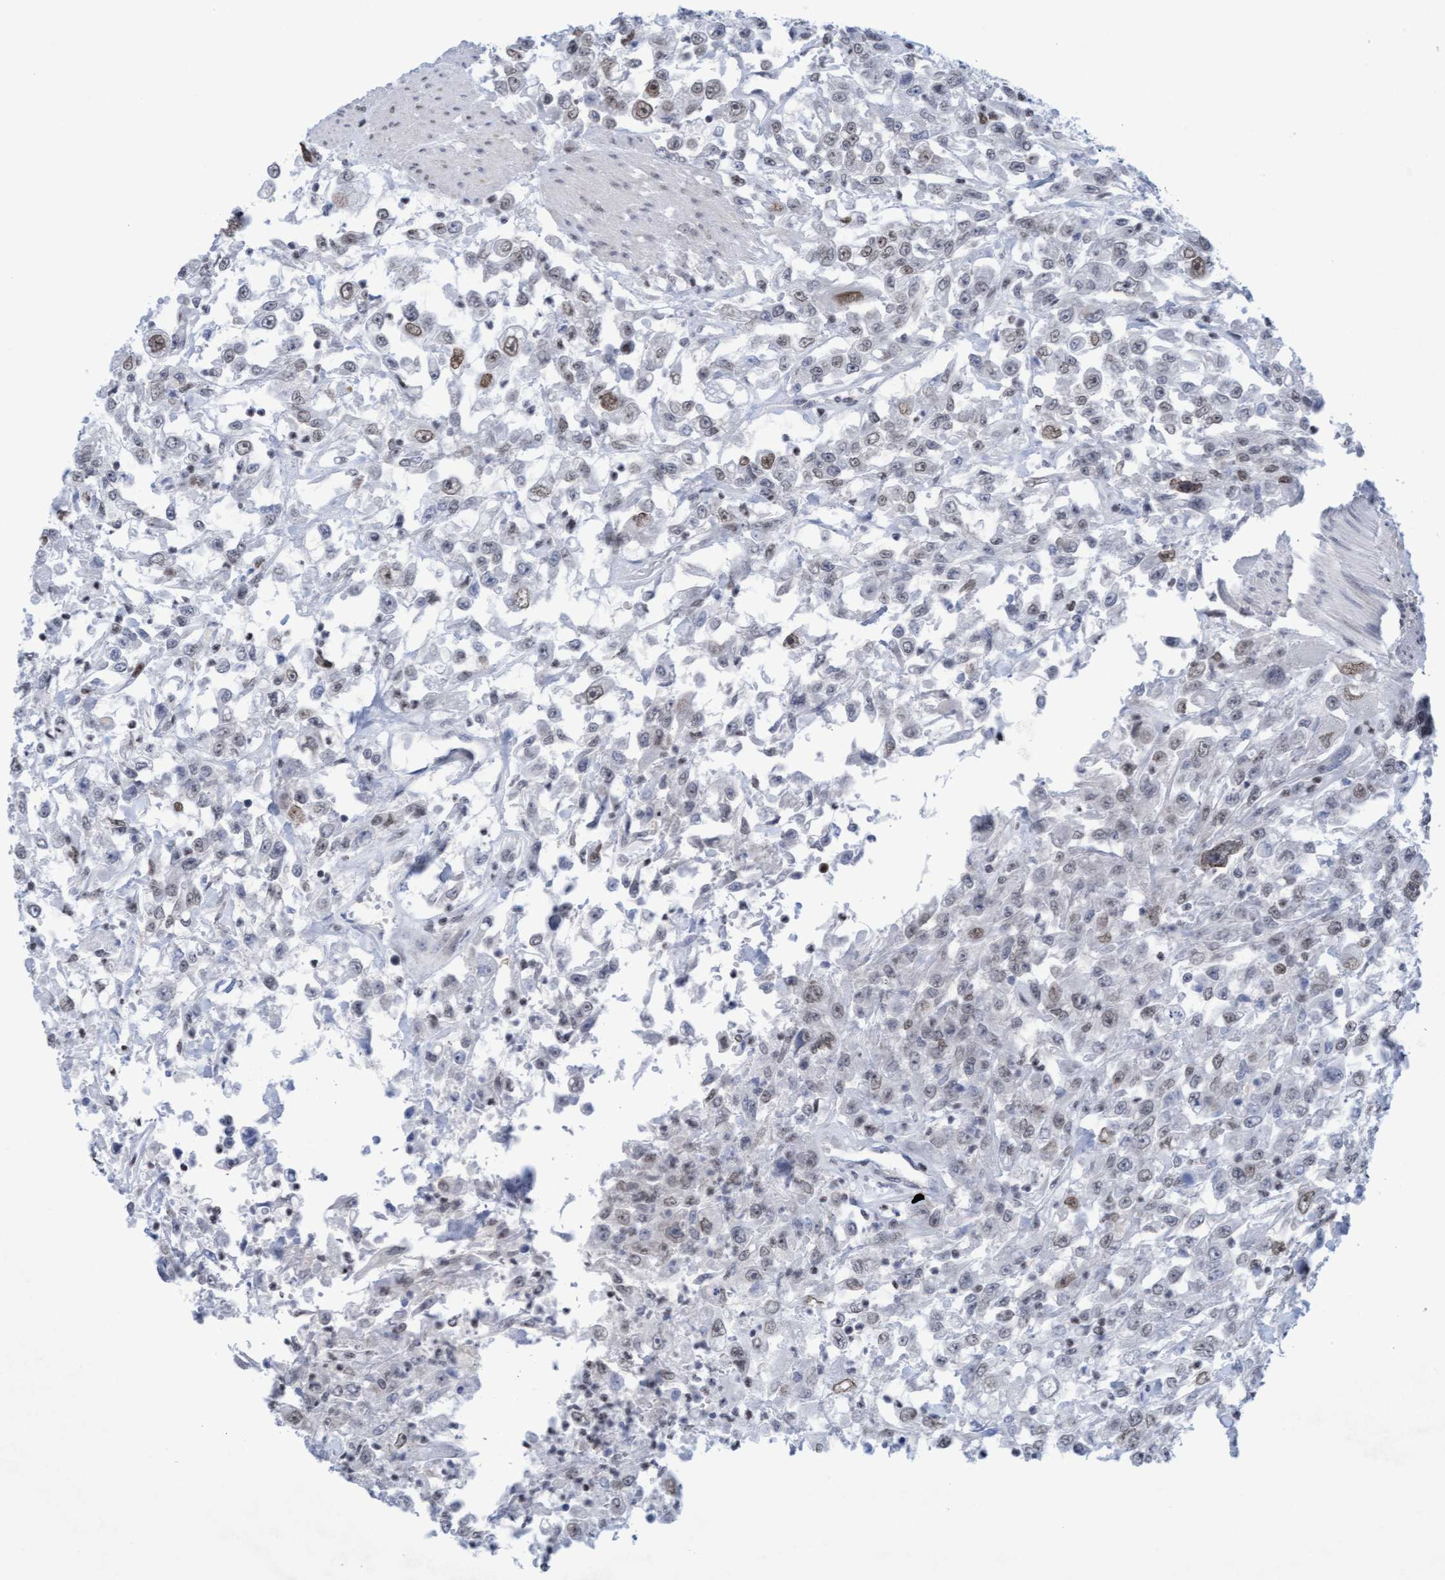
{"staining": {"intensity": "weak", "quantity": "<25%", "location": "nuclear"}, "tissue": "urothelial cancer", "cell_type": "Tumor cells", "image_type": "cancer", "snomed": [{"axis": "morphology", "description": "Urothelial carcinoma, High grade"}, {"axis": "topography", "description": "Urinary bladder"}], "caption": "This photomicrograph is of urothelial cancer stained with IHC to label a protein in brown with the nuclei are counter-stained blue. There is no positivity in tumor cells.", "gene": "GLRX2", "patient": {"sex": "male", "age": 46}}